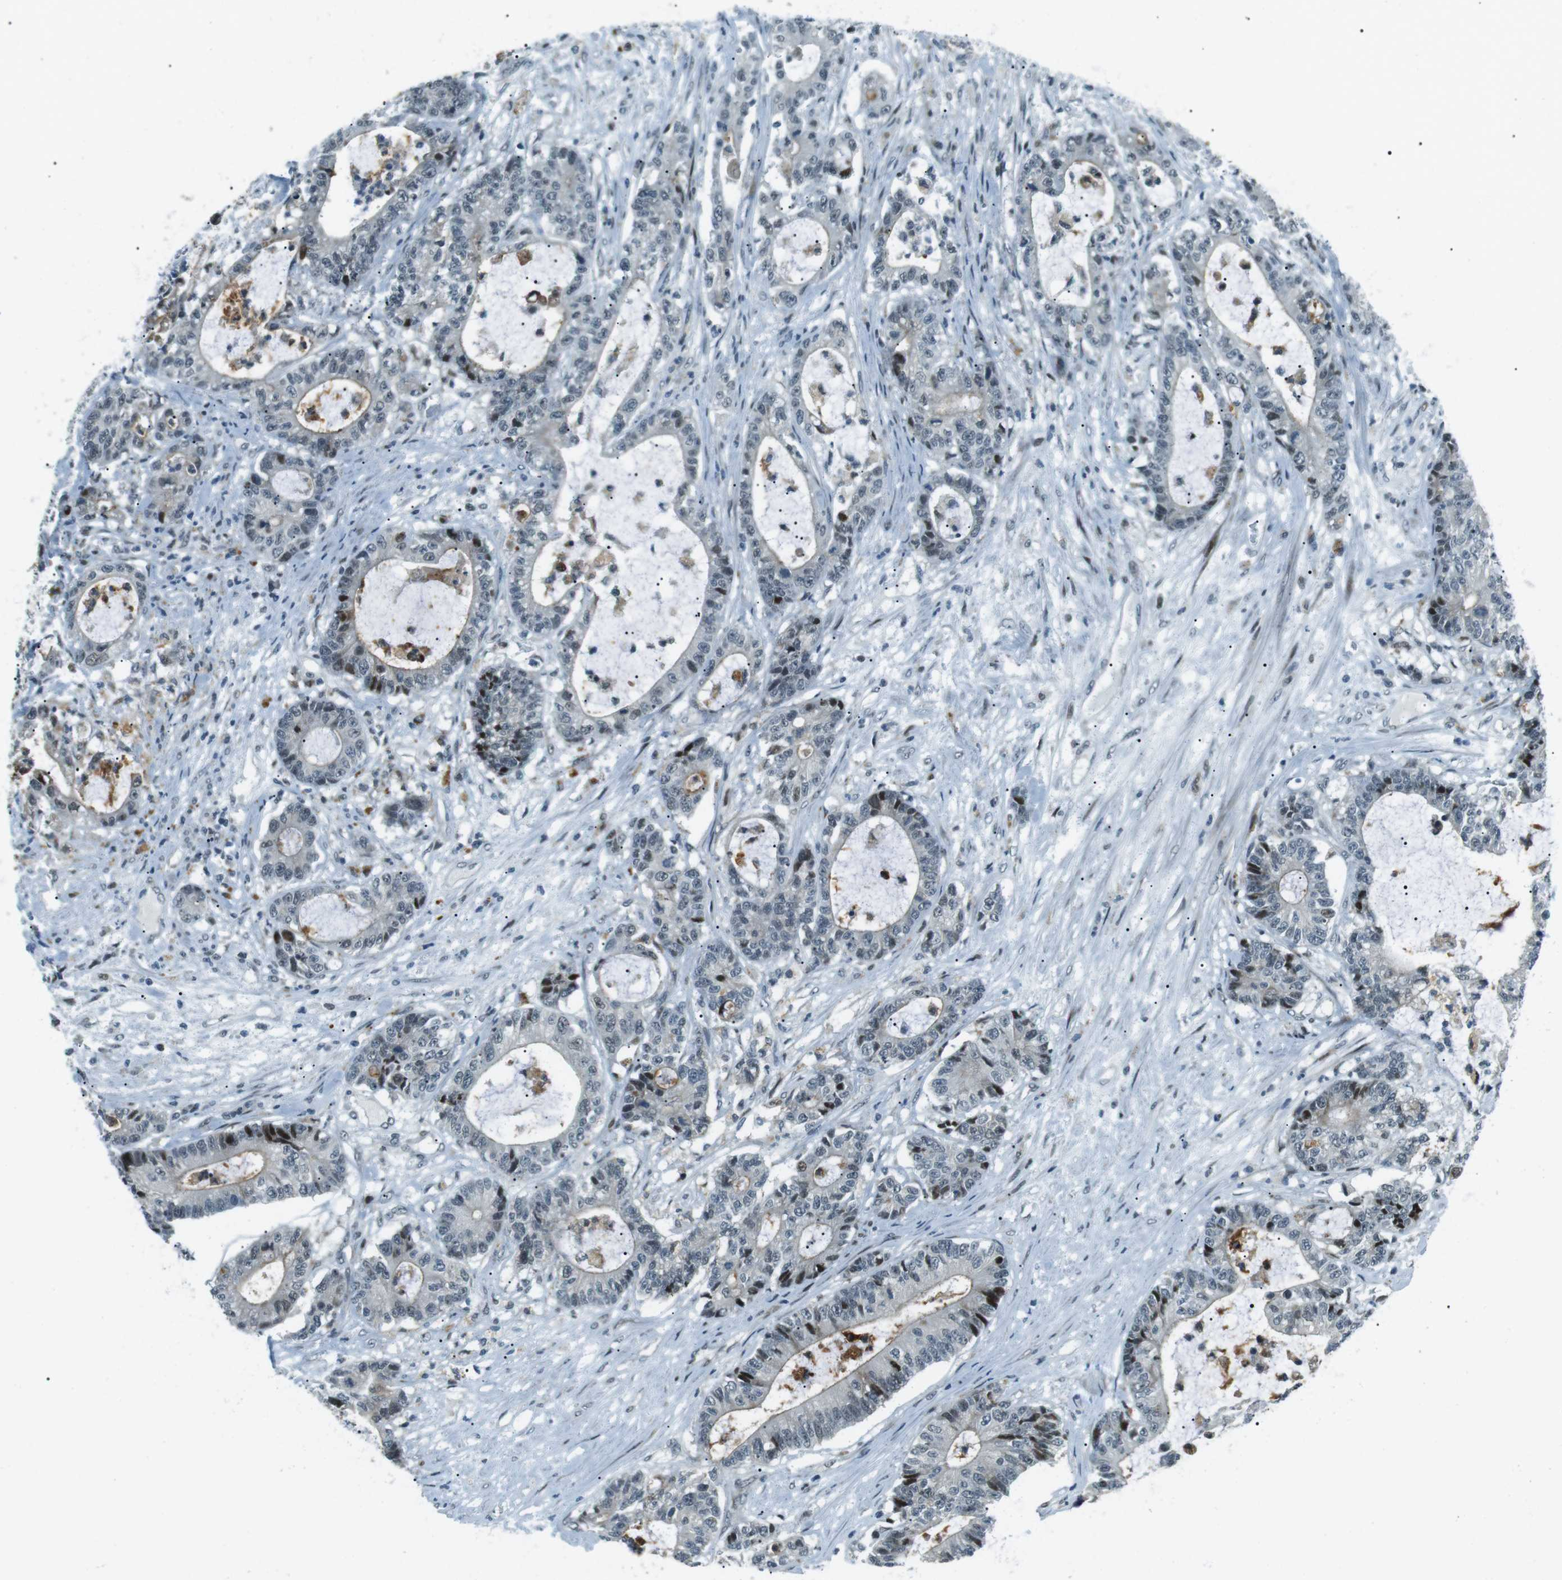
{"staining": {"intensity": "strong", "quantity": "<25%", "location": "nuclear"}, "tissue": "colorectal cancer", "cell_type": "Tumor cells", "image_type": "cancer", "snomed": [{"axis": "morphology", "description": "Adenocarcinoma, NOS"}, {"axis": "topography", "description": "Colon"}], "caption": "DAB immunohistochemical staining of human colorectal cancer displays strong nuclear protein expression in about <25% of tumor cells. (brown staining indicates protein expression, while blue staining denotes nuclei).", "gene": "PJA1", "patient": {"sex": "female", "age": 84}}